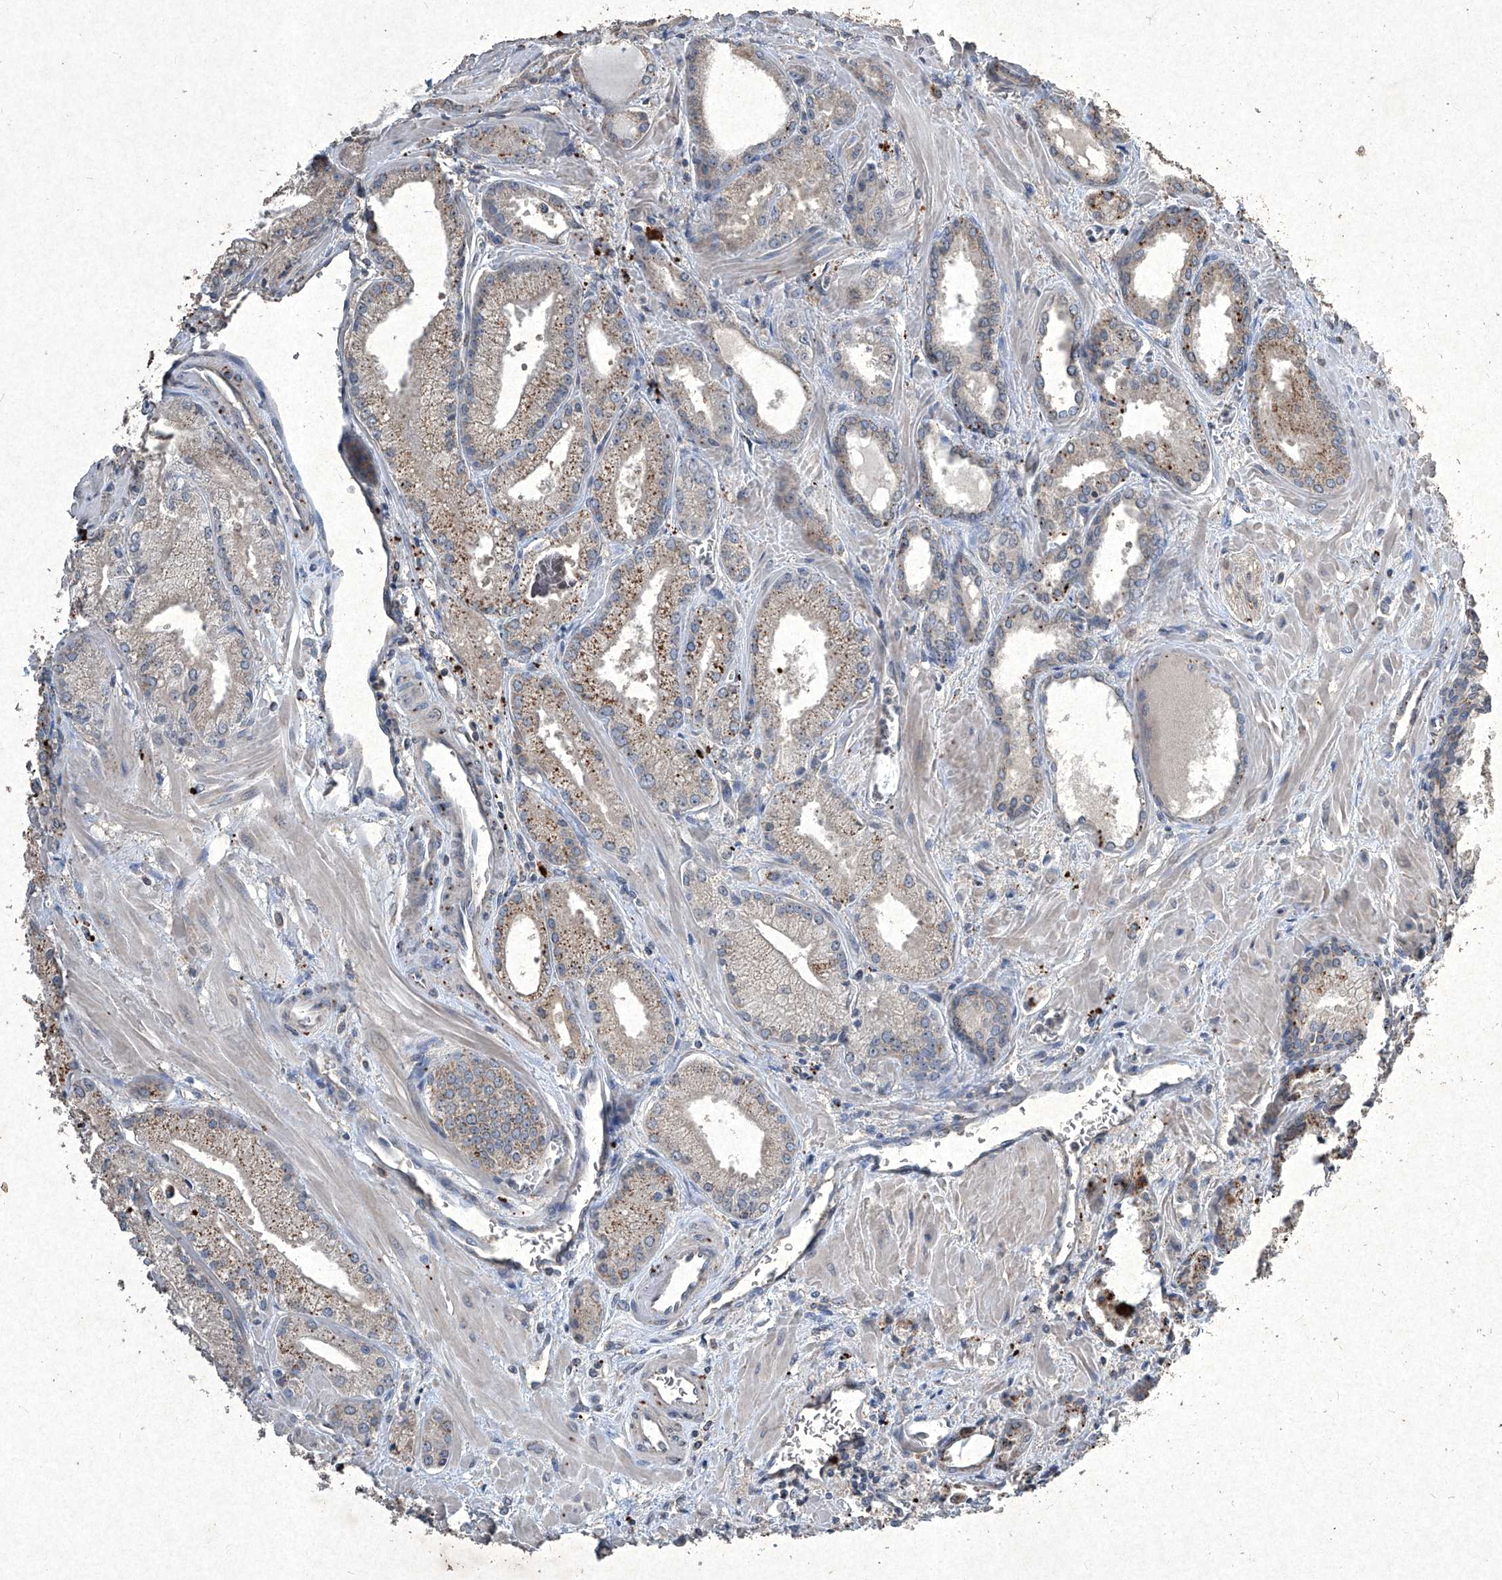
{"staining": {"intensity": "strong", "quantity": "25%-75%", "location": "cytoplasmic/membranous"}, "tissue": "prostate cancer", "cell_type": "Tumor cells", "image_type": "cancer", "snomed": [{"axis": "morphology", "description": "Adenocarcinoma, Low grade"}, {"axis": "topography", "description": "Prostate"}], "caption": "Protein analysis of prostate low-grade adenocarcinoma tissue exhibits strong cytoplasmic/membranous staining in about 25%-75% of tumor cells. Using DAB (3,3'-diaminobenzidine) (brown) and hematoxylin (blue) stains, captured at high magnification using brightfield microscopy.", "gene": "MED16", "patient": {"sex": "male", "age": 67}}